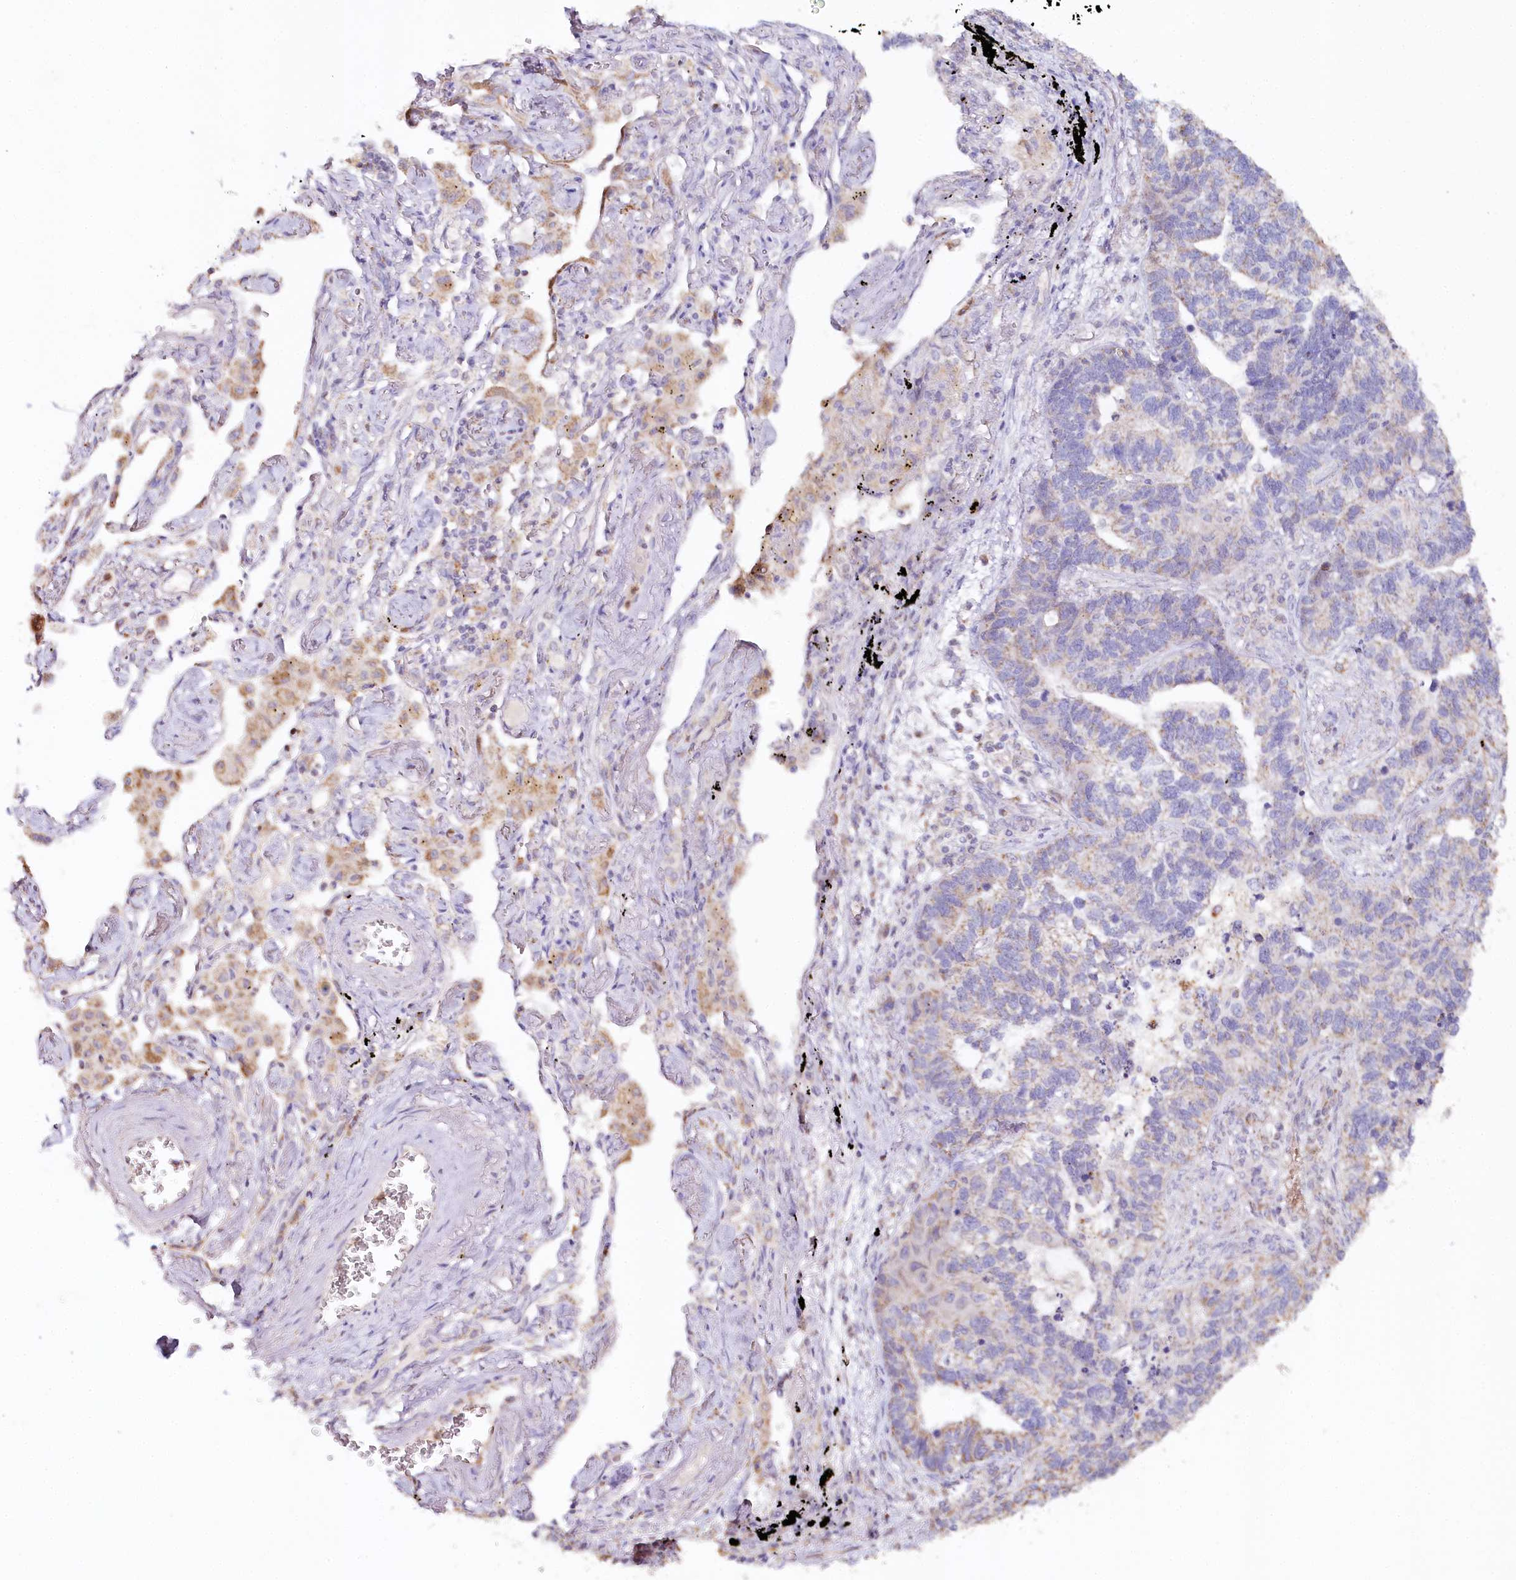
{"staining": {"intensity": "weak", "quantity": "25%-75%", "location": "cytoplasmic/membranous"}, "tissue": "lung cancer", "cell_type": "Tumor cells", "image_type": "cancer", "snomed": [{"axis": "morphology", "description": "Adenocarcinoma, NOS"}, {"axis": "topography", "description": "Lung"}], "caption": "Brown immunohistochemical staining in human adenocarcinoma (lung) exhibits weak cytoplasmic/membranous staining in about 25%-75% of tumor cells. Nuclei are stained in blue.", "gene": "MMP25", "patient": {"sex": "male", "age": 67}}